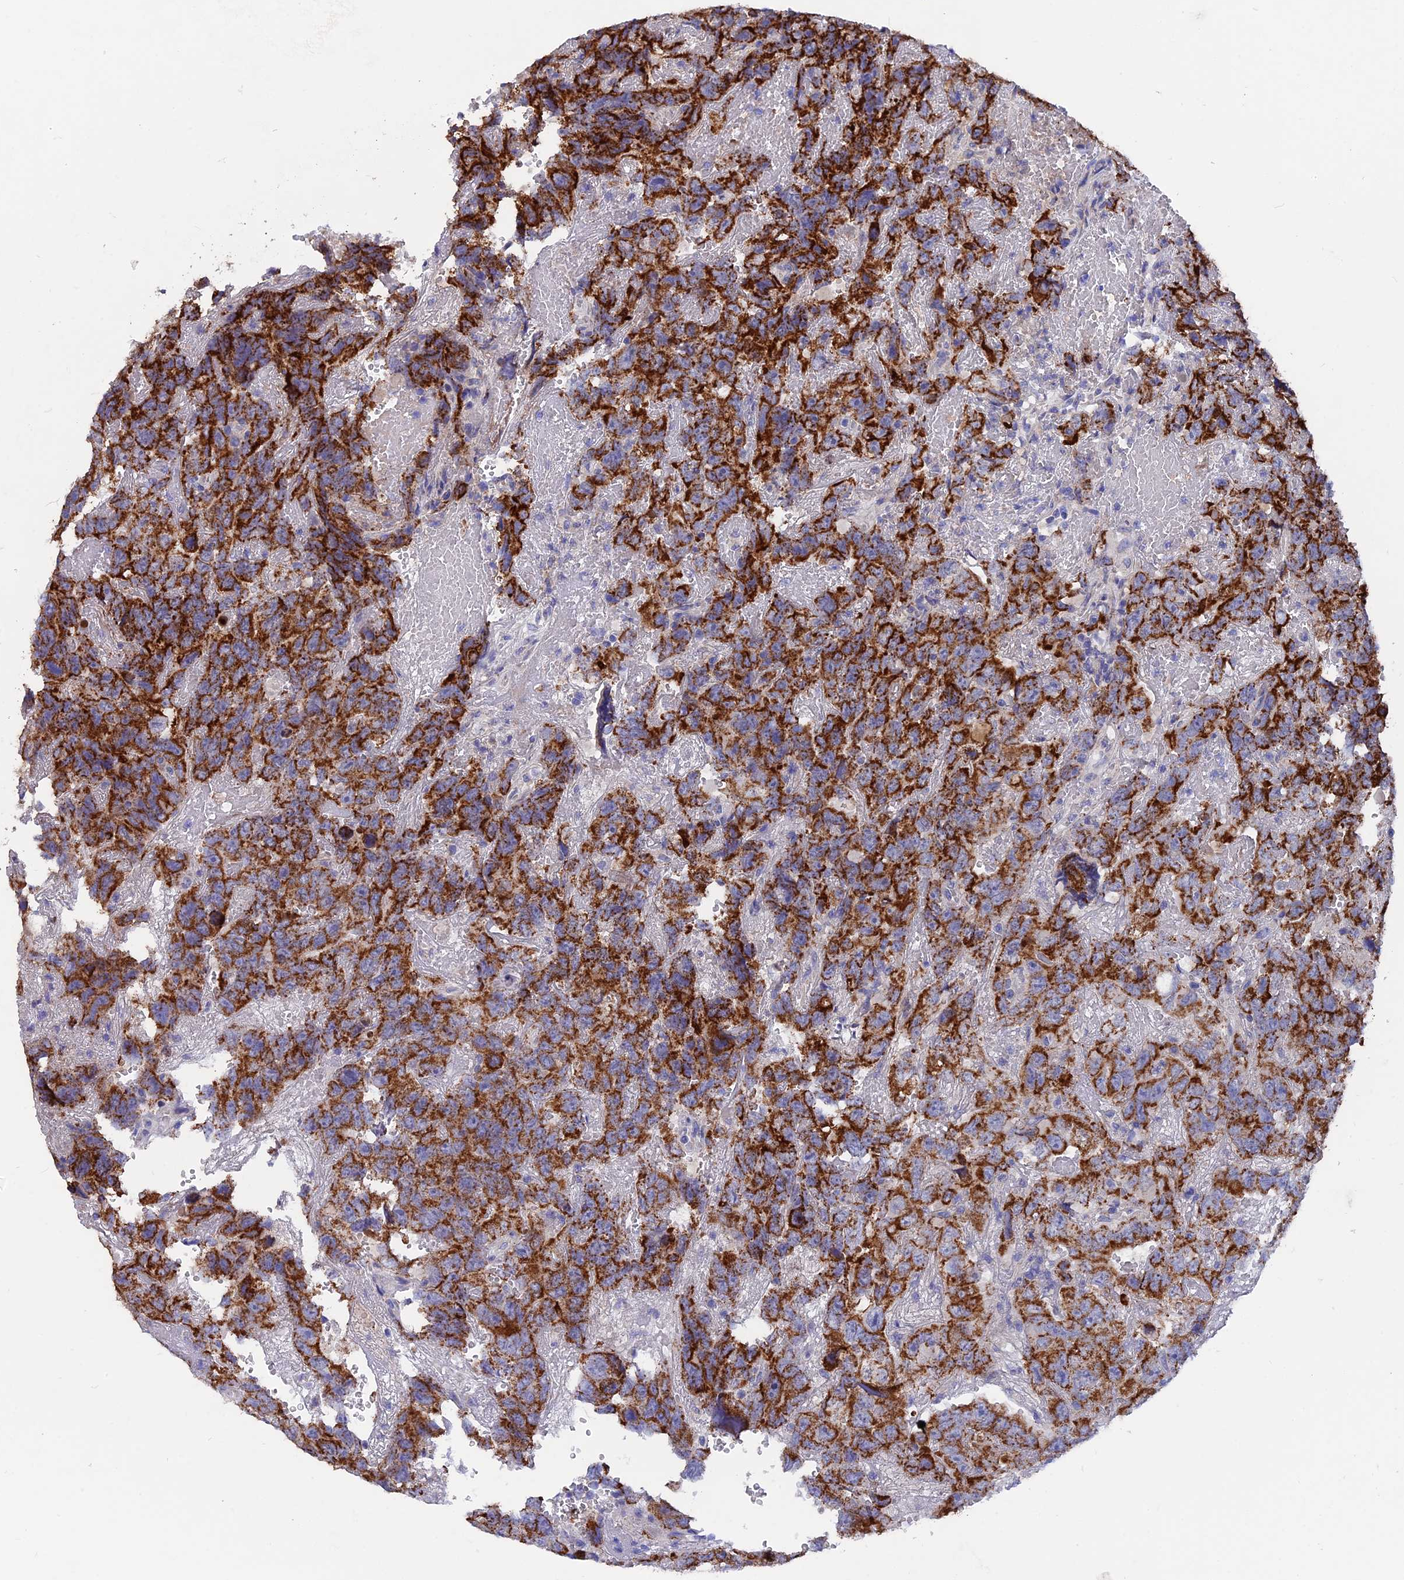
{"staining": {"intensity": "strong", "quantity": ">75%", "location": "cytoplasmic/membranous"}, "tissue": "testis cancer", "cell_type": "Tumor cells", "image_type": "cancer", "snomed": [{"axis": "morphology", "description": "Carcinoma, Embryonal, NOS"}, {"axis": "topography", "description": "Testis"}], "caption": "Testis cancer stained for a protein exhibits strong cytoplasmic/membranous positivity in tumor cells.", "gene": "AK4", "patient": {"sex": "male", "age": 45}}